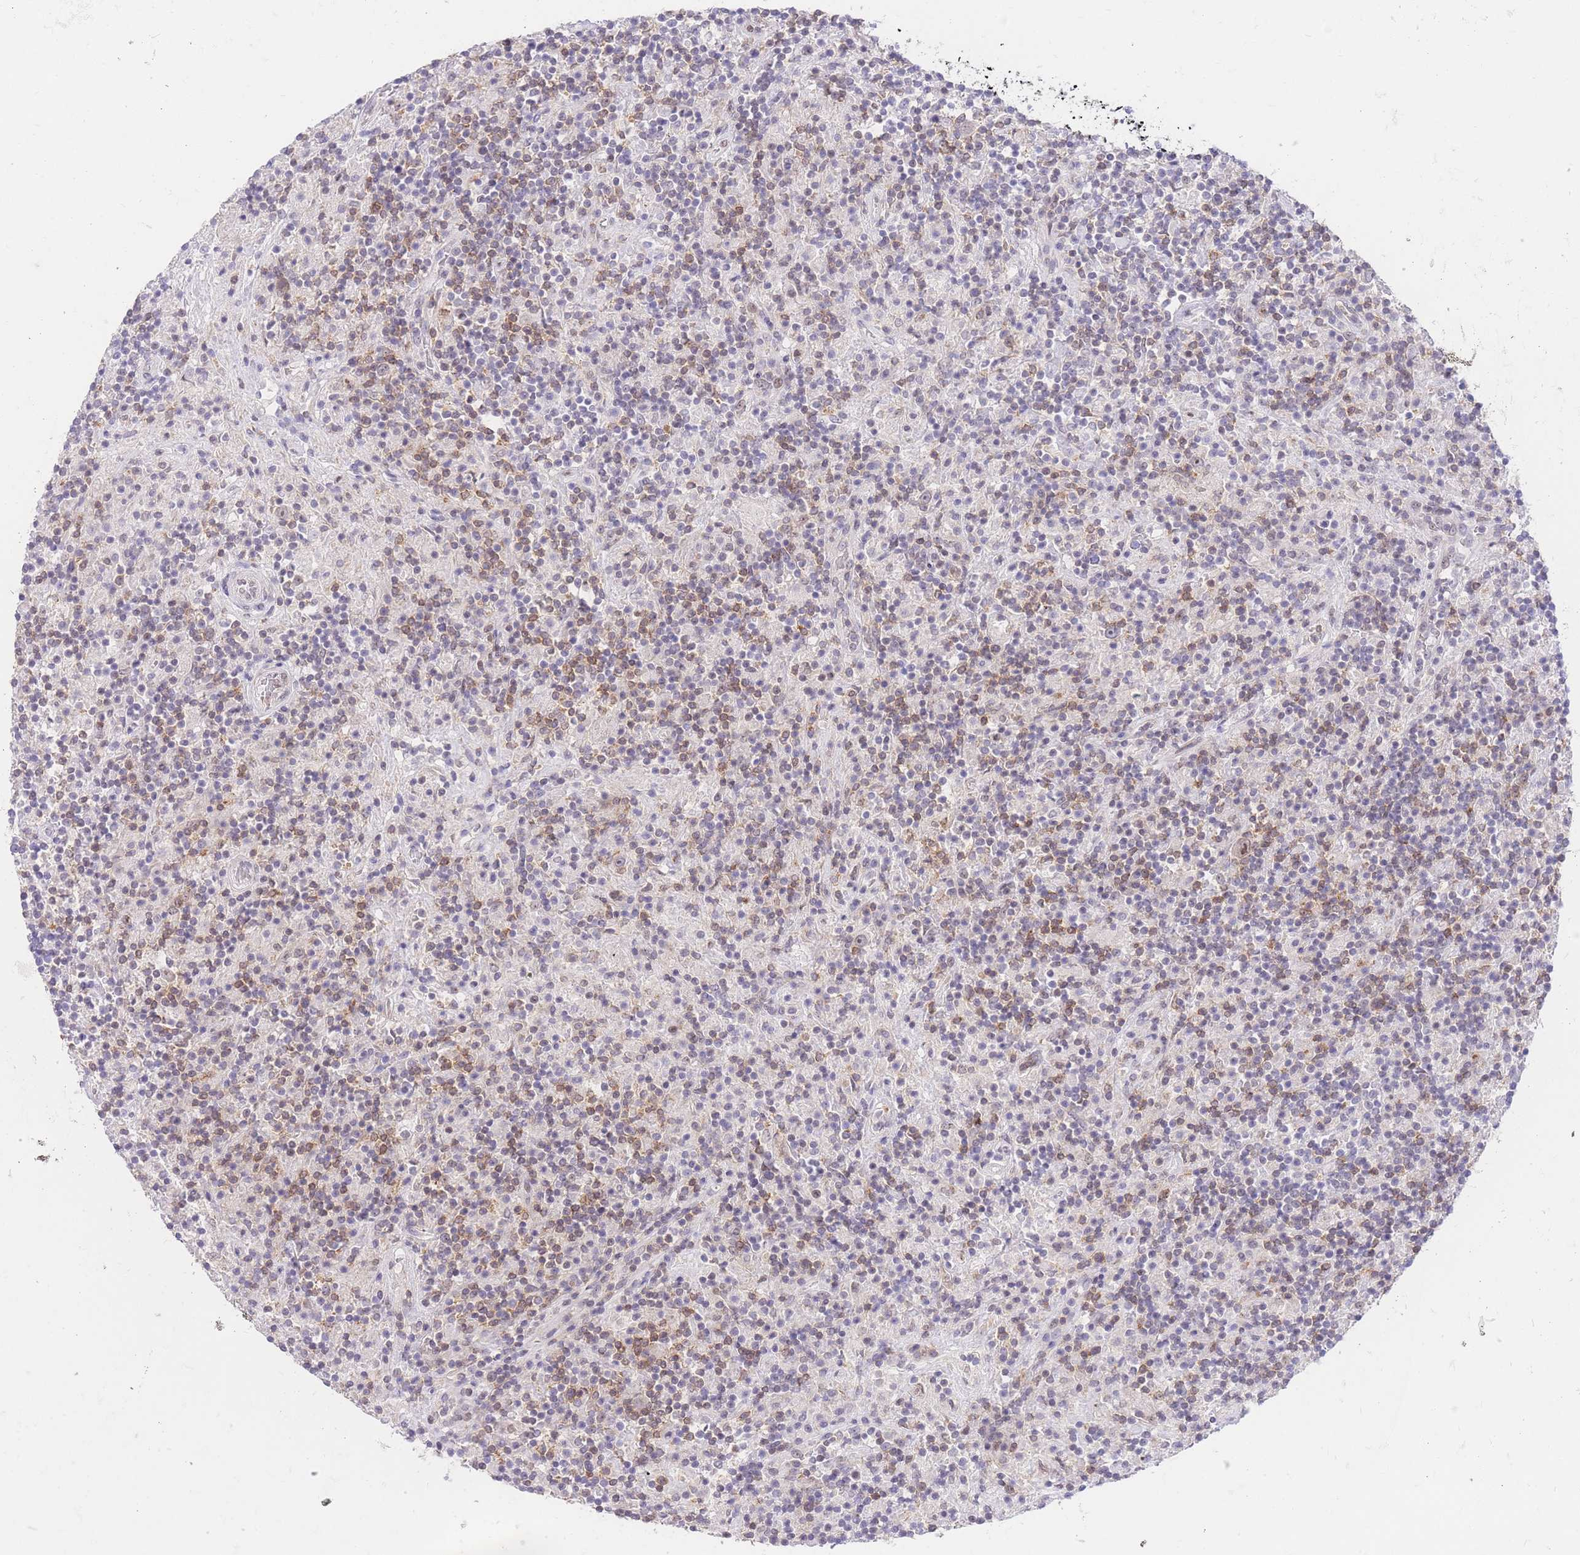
{"staining": {"intensity": "negative", "quantity": "none", "location": "none"}, "tissue": "lymphoma", "cell_type": "Tumor cells", "image_type": "cancer", "snomed": [{"axis": "morphology", "description": "Hodgkin's disease, NOS"}, {"axis": "topography", "description": "Lymph node"}], "caption": "DAB immunohistochemical staining of human lymphoma exhibits no significant positivity in tumor cells.", "gene": "STK39", "patient": {"sex": "male", "age": 70}}